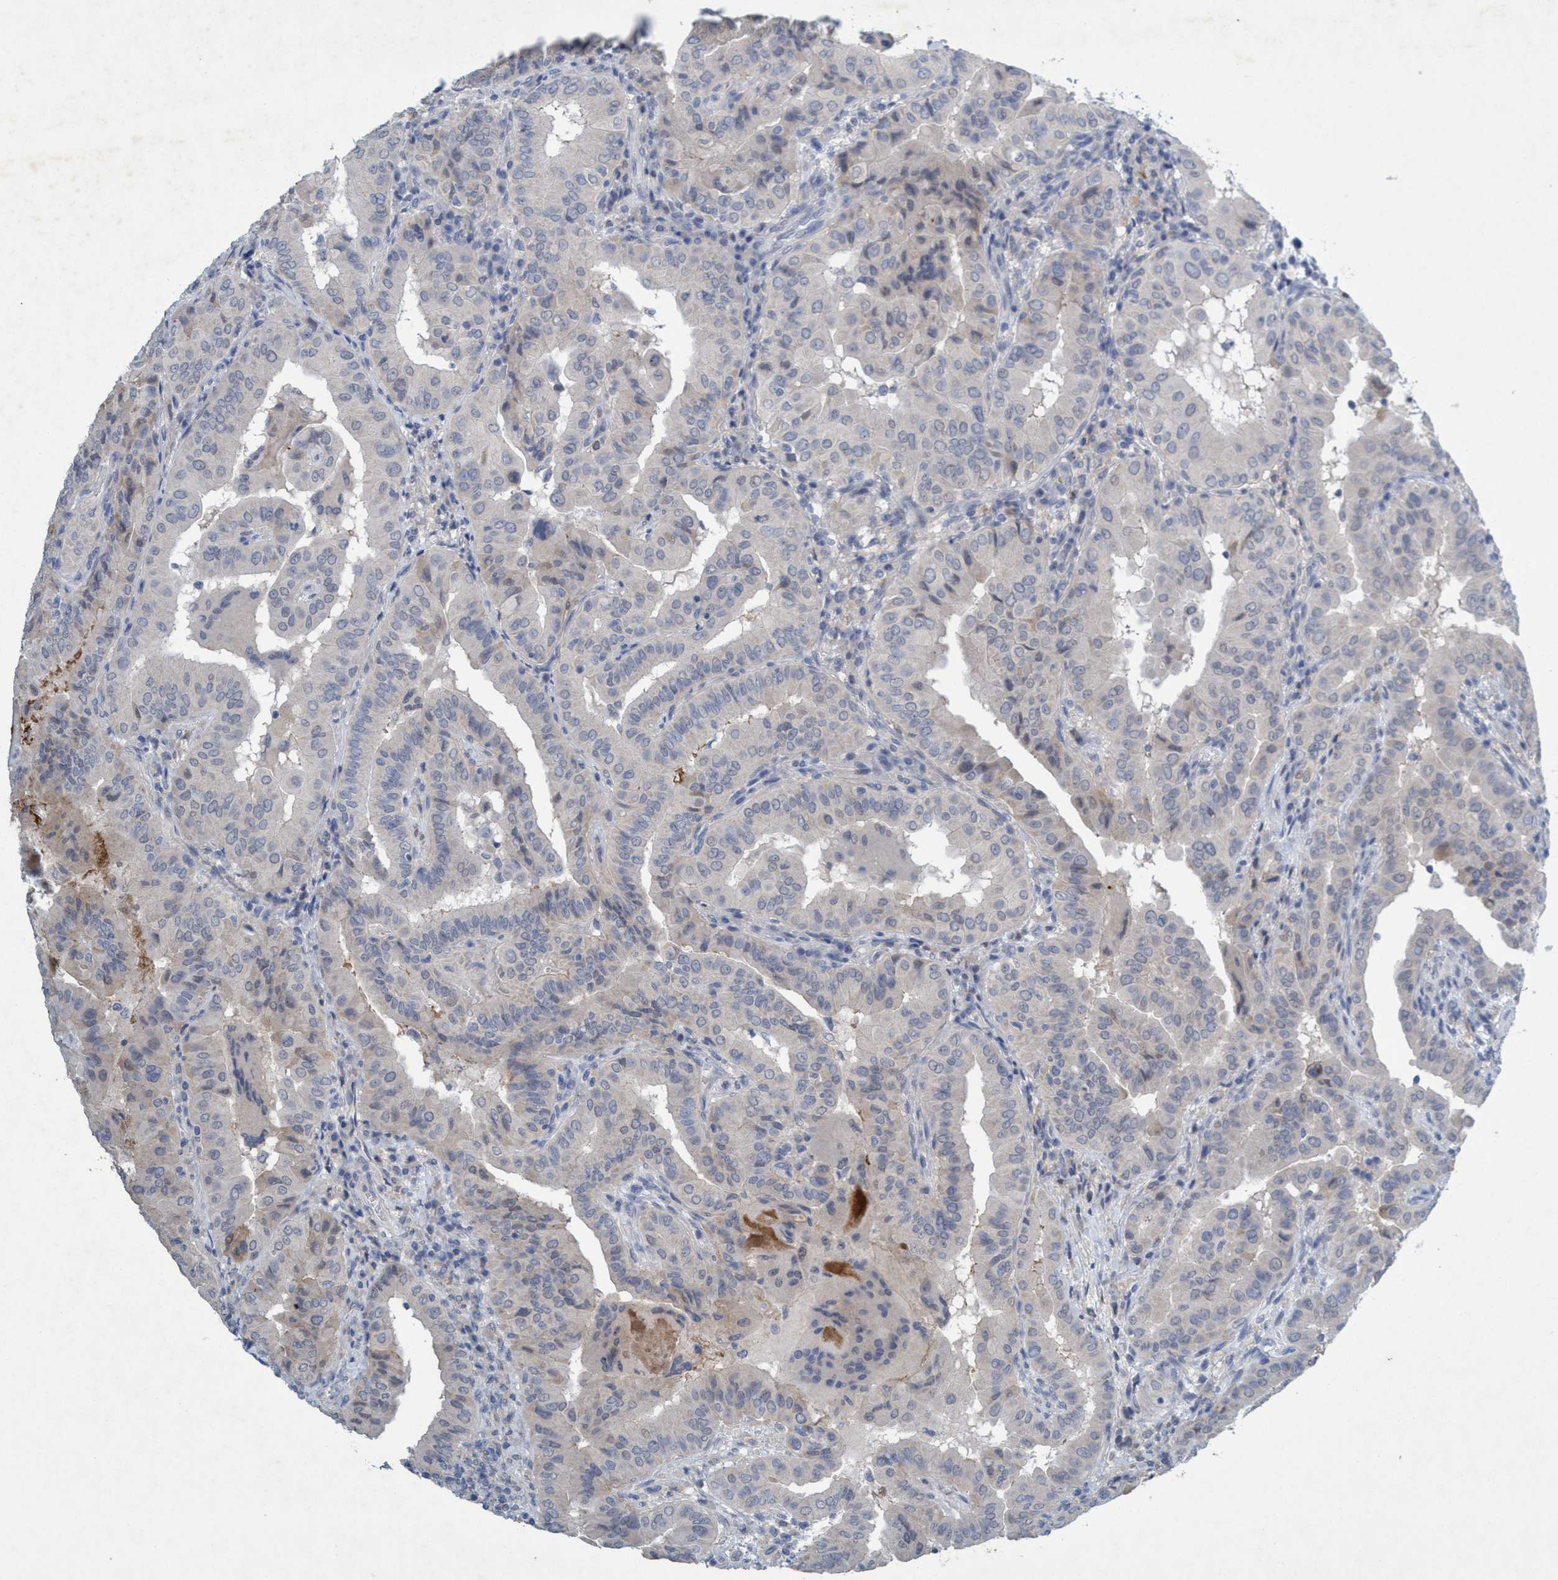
{"staining": {"intensity": "negative", "quantity": "none", "location": "none"}, "tissue": "thyroid cancer", "cell_type": "Tumor cells", "image_type": "cancer", "snomed": [{"axis": "morphology", "description": "Papillary adenocarcinoma, NOS"}, {"axis": "topography", "description": "Thyroid gland"}], "caption": "Tumor cells show no significant positivity in thyroid papillary adenocarcinoma.", "gene": "RNF208", "patient": {"sex": "male", "age": 33}}